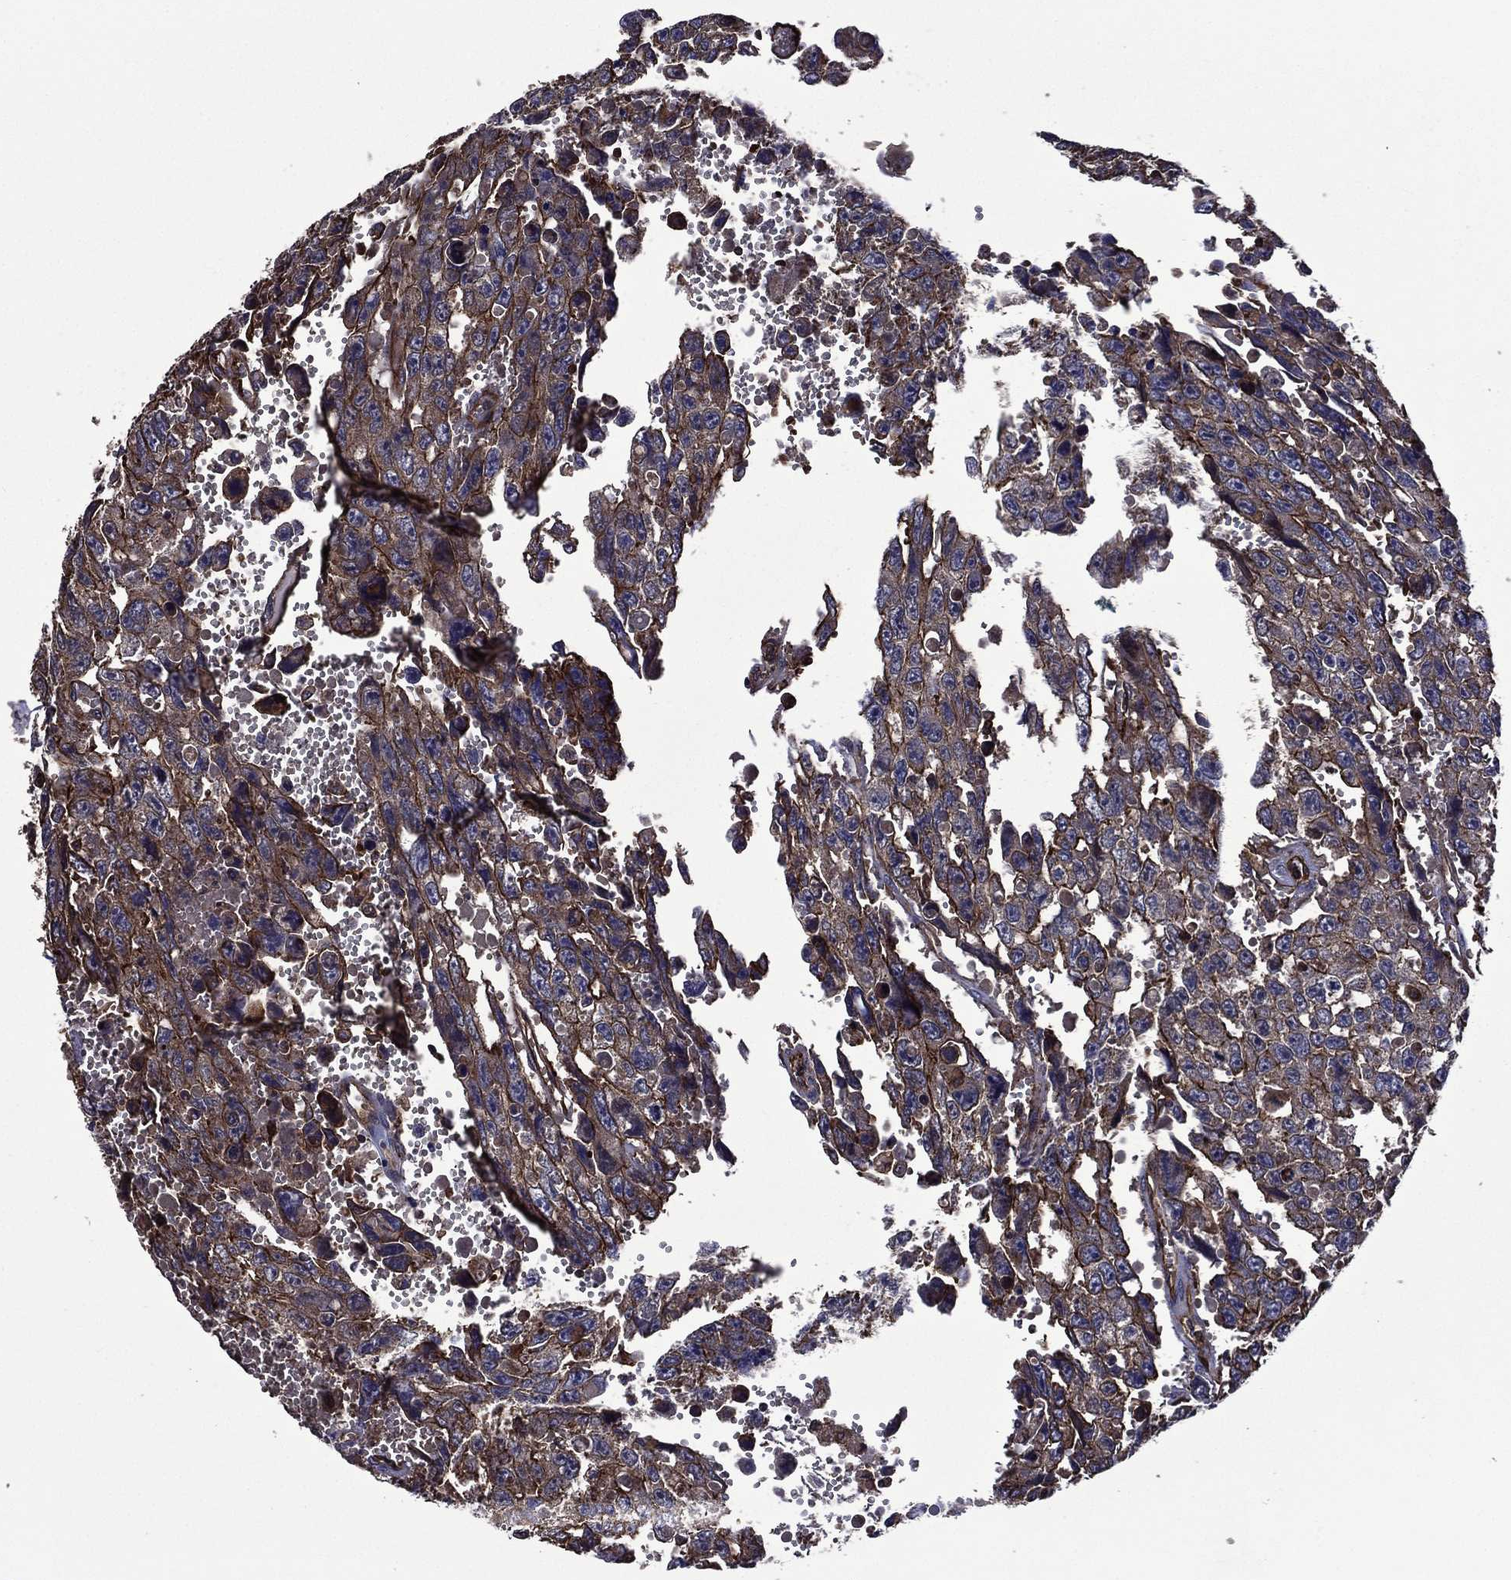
{"staining": {"intensity": "moderate", "quantity": "25%-75%", "location": "cytoplasmic/membranous"}, "tissue": "testis cancer", "cell_type": "Tumor cells", "image_type": "cancer", "snomed": [{"axis": "morphology", "description": "Seminoma, NOS"}, {"axis": "topography", "description": "Testis"}], "caption": "Approximately 25%-75% of tumor cells in human testis cancer exhibit moderate cytoplasmic/membranous protein expression as visualized by brown immunohistochemical staining.", "gene": "PLPP3", "patient": {"sex": "male", "age": 26}}